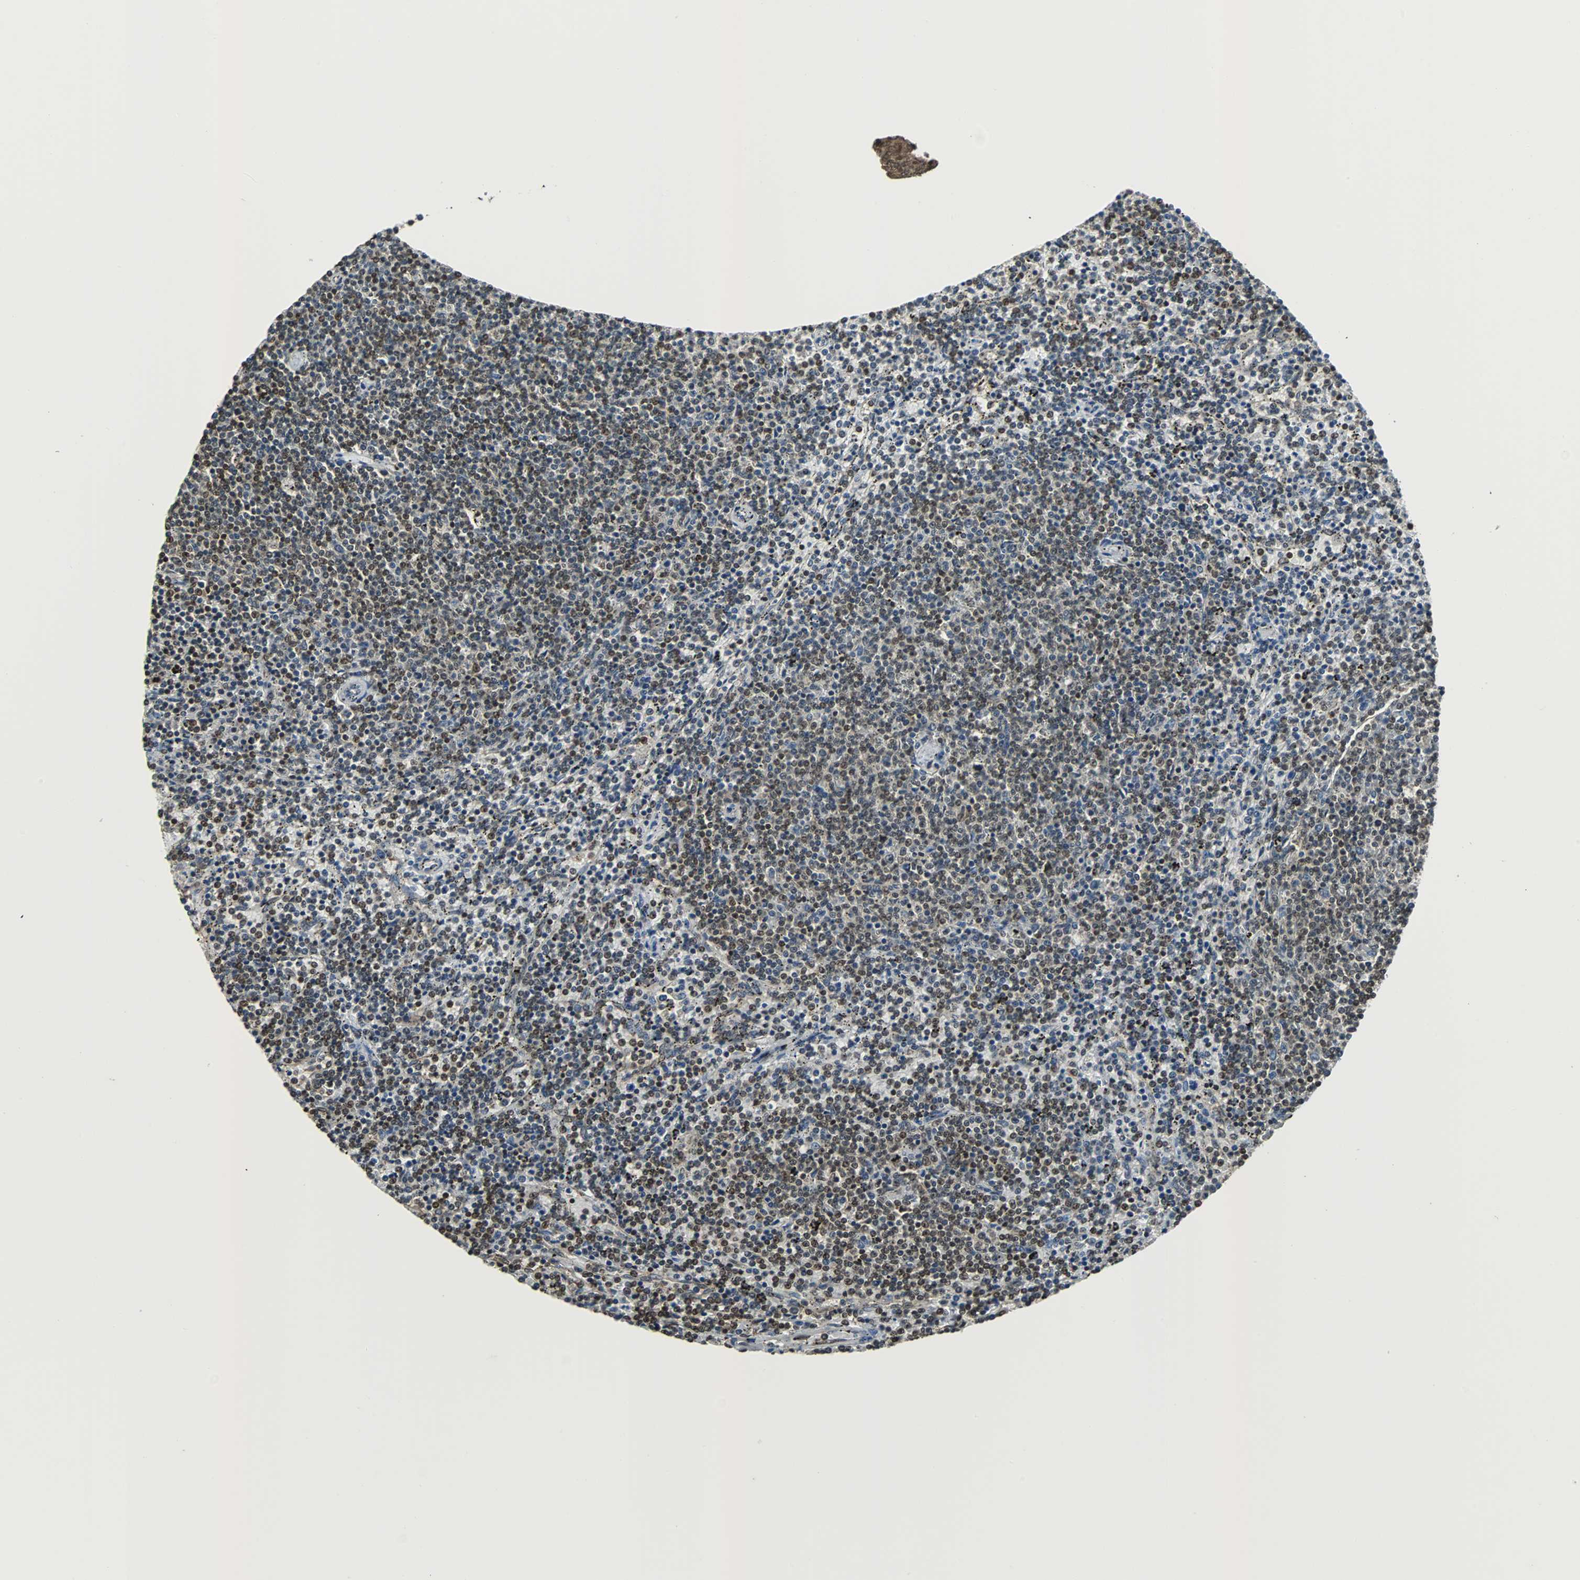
{"staining": {"intensity": "strong", "quantity": "25%-75%", "location": "nuclear"}, "tissue": "lymphoma", "cell_type": "Tumor cells", "image_type": "cancer", "snomed": [{"axis": "morphology", "description": "Malignant lymphoma, non-Hodgkin's type, Low grade"}, {"axis": "topography", "description": "Spleen"}], "caption": "The micrograph demonstrates immunohistochemical staining of low-grade malignant lymphoma, non-Hodgkin's type. There is strong nuclear positivity is appreciated in approximately 25%-75% of tumor cells.", "gene": "REST", "patient": {"sex": "female", "age": 50}}